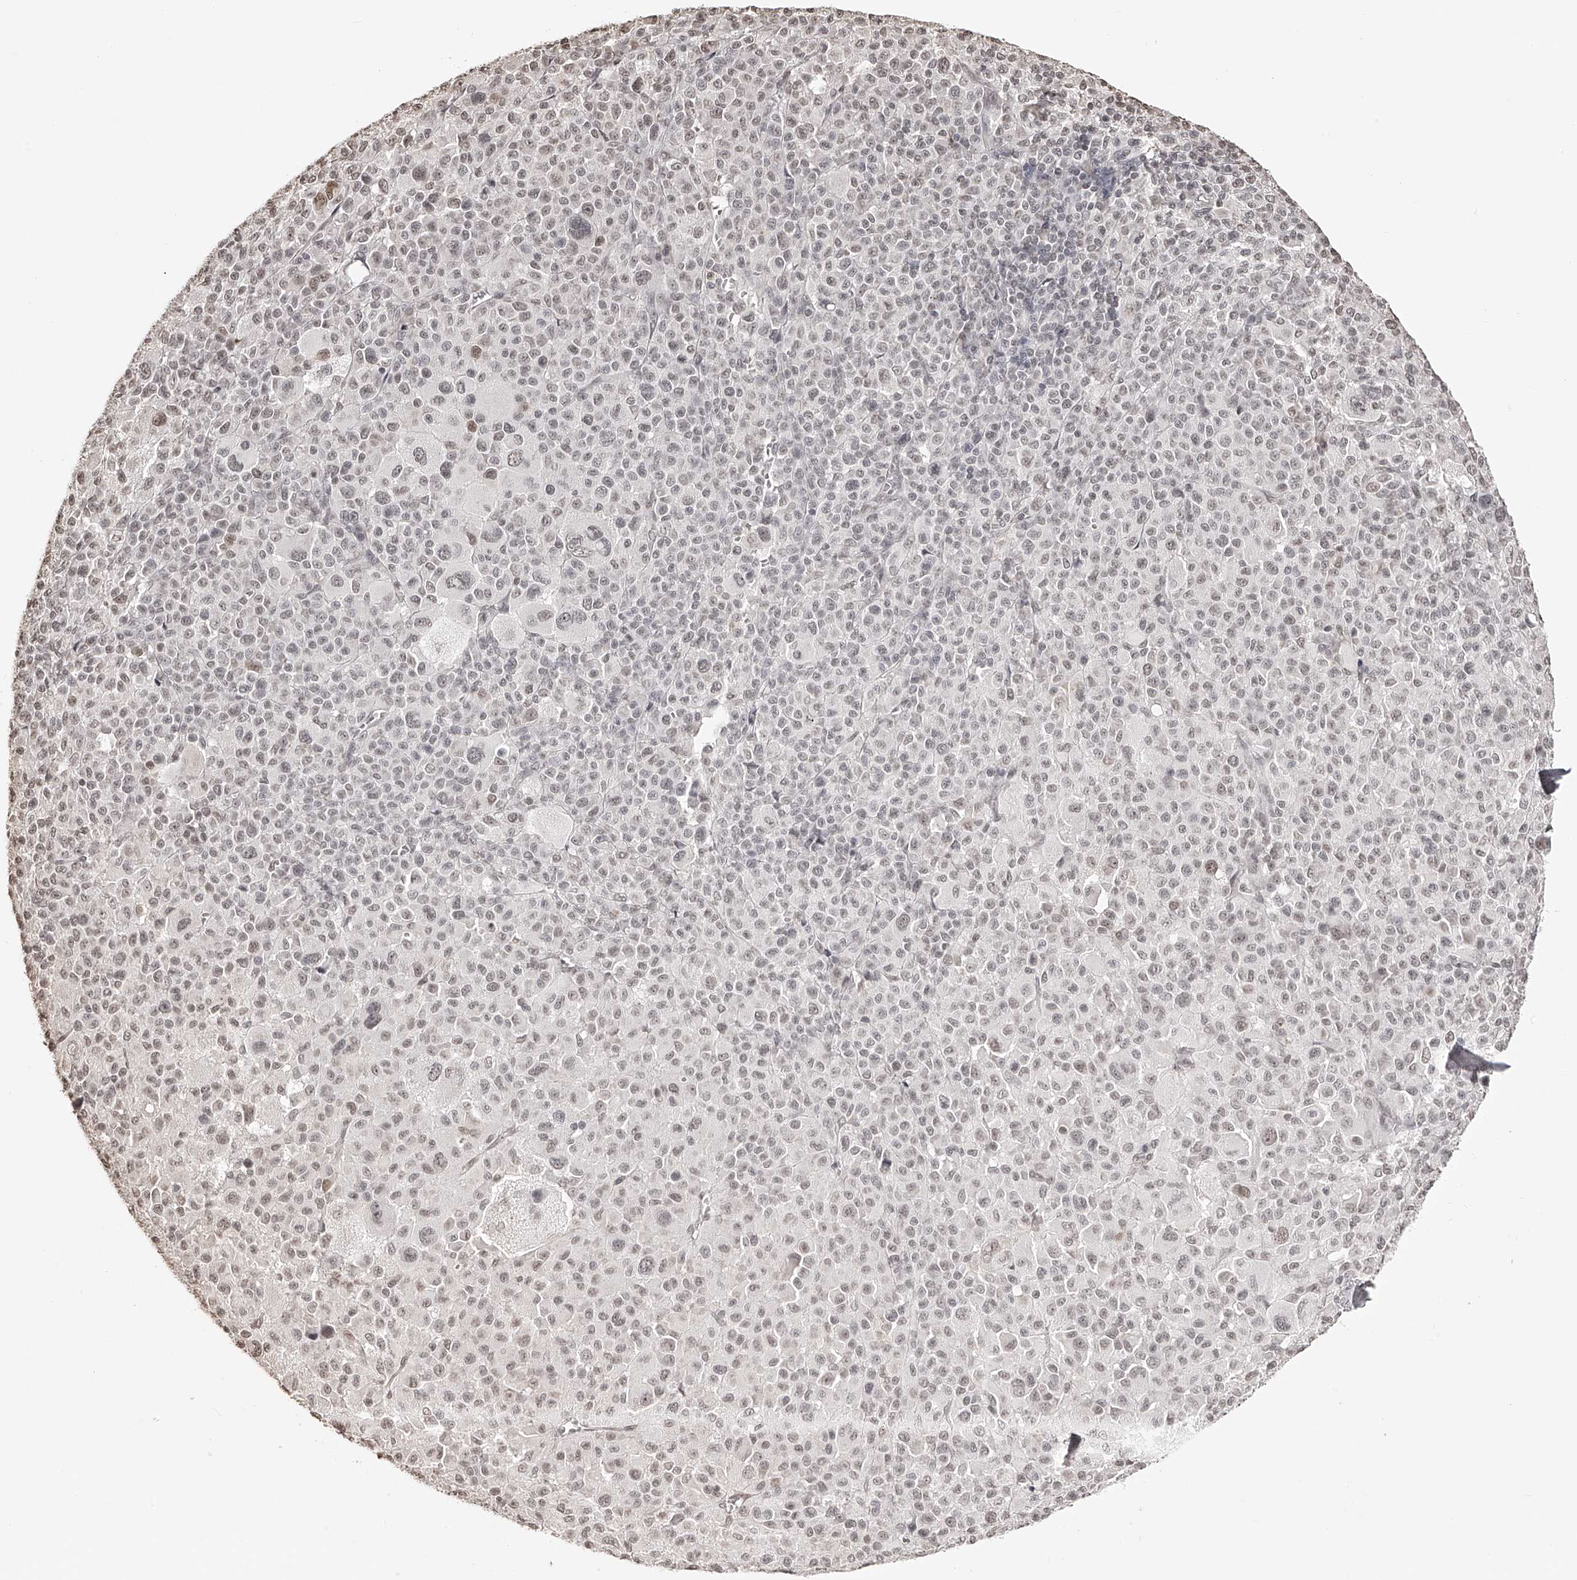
{"staining": {"intensity": "weak", "quantity": ">75%", "location": "nuclear"}, "tissue": "melanoma", "cell_type": "Tumor cells", "image_type": "cancer", "snomed": [{"axis": "morphology", "description": "Malignant melanoma, Metastatic site"}, {"axis": "topography", "description": "Skin"}], "caption": "A histopathology image showing weak nuclear staining in about >75% of tumor cells in melanoma, as visualized by brown immunohistochemical staining.", "gene": "ZNF503", "patient": {"sex": "female", "age": 74}}